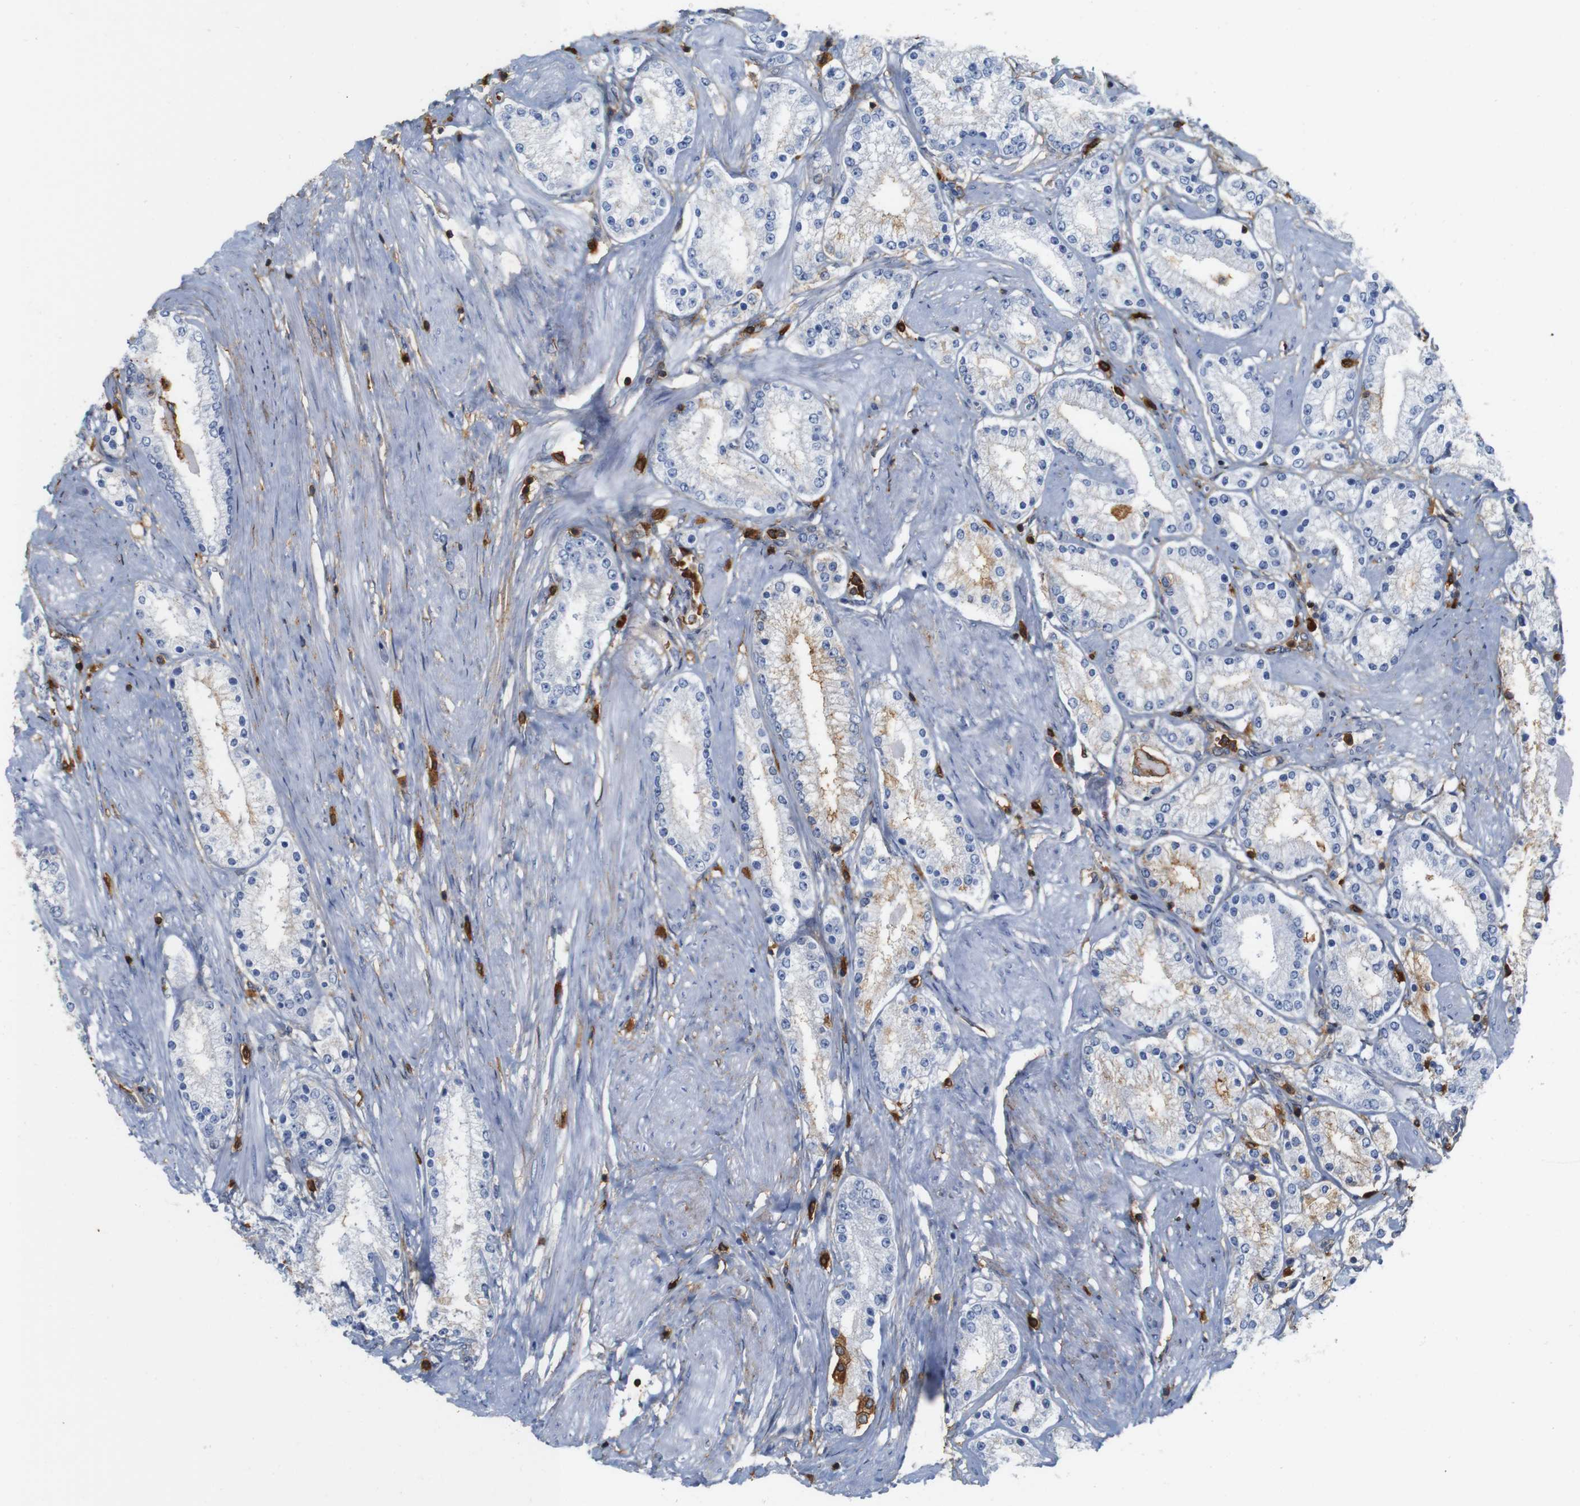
{"staining": {"intensity": "moderate", "quantity": "<25%", "location": "cytoplasmic/membranous"}, "tissue": "prostate cancer", "cell_type": "Tumor cells", "image_type": "cancer", "snomed": [{"axis": "morphology", "description": "Adenocarcinoma, Low grade"}, {"axis": "topography", "description": "Prostate"}], "caption": "The image shows staining of low-grade adenocarcinoma (prostate), revealing moderate cytoplasmic/membranous protein expression (brown color) within tumor cells.", "gene": "ANXA1", "patient": {"sex": "male", "age": 63}}